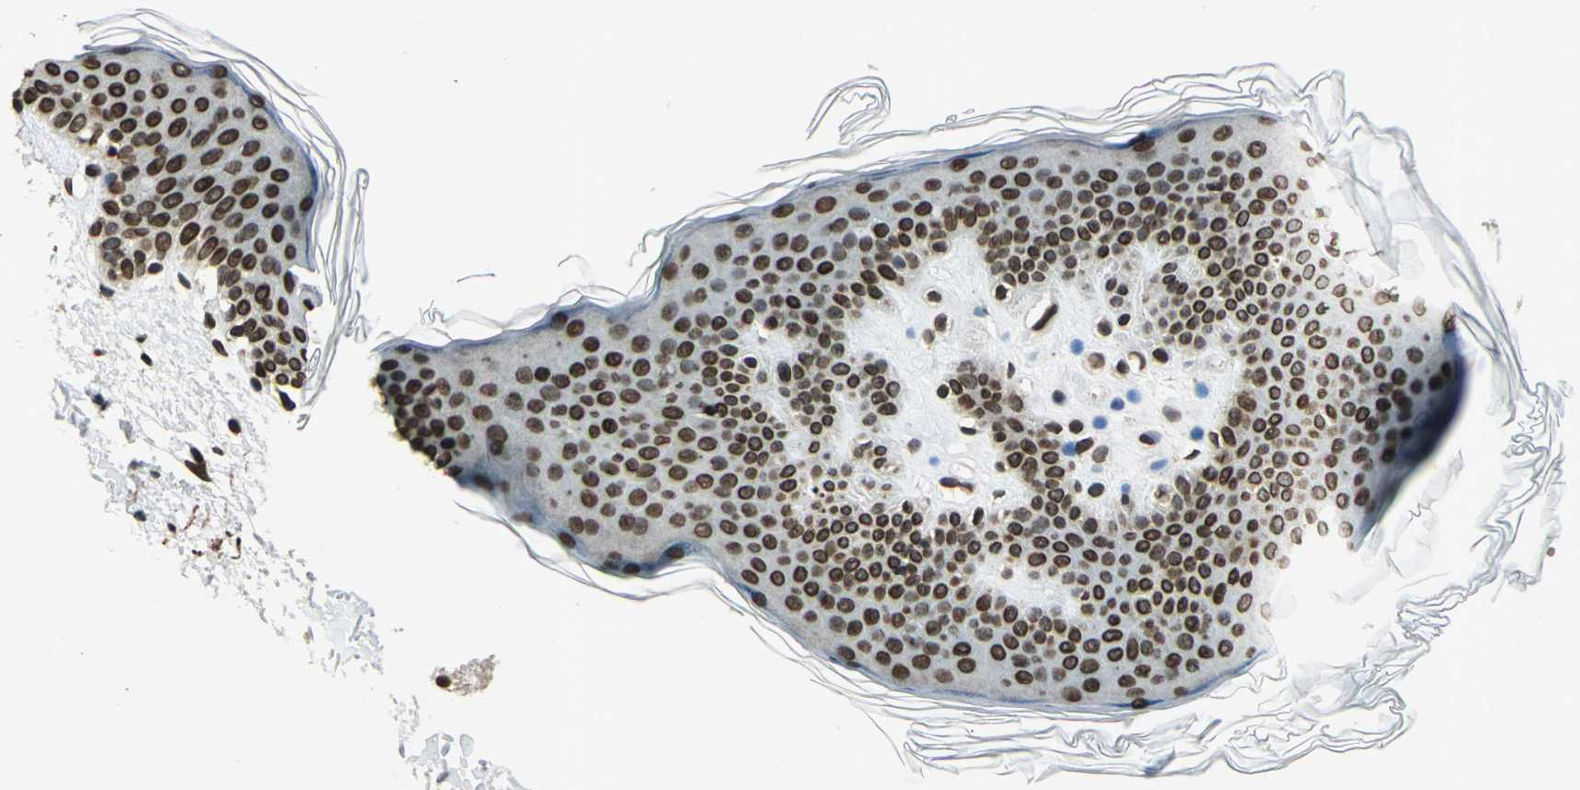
{"staining": {"intensity": "moderate", "quantity": ">75%", "location": "nuclear"}, "tissue": "skin", "cell_type": "Fibroblasts", "image_type": "normal", "snomed": [{"axis": "morphology", "description": "Normal tissue, NOS"}, {"axis": "topography", "description": "Skin"}], "caption": "The micrograph reveals immunohistochemical staining of benign skin. There is moderate nuclear expression is appreciated in about >75% of fibroblasts. Ihc stains the protein in brown and the nuclei are stained blue.", "gene": "ISY1", "patient": {"sex": "female", "age": 56}}